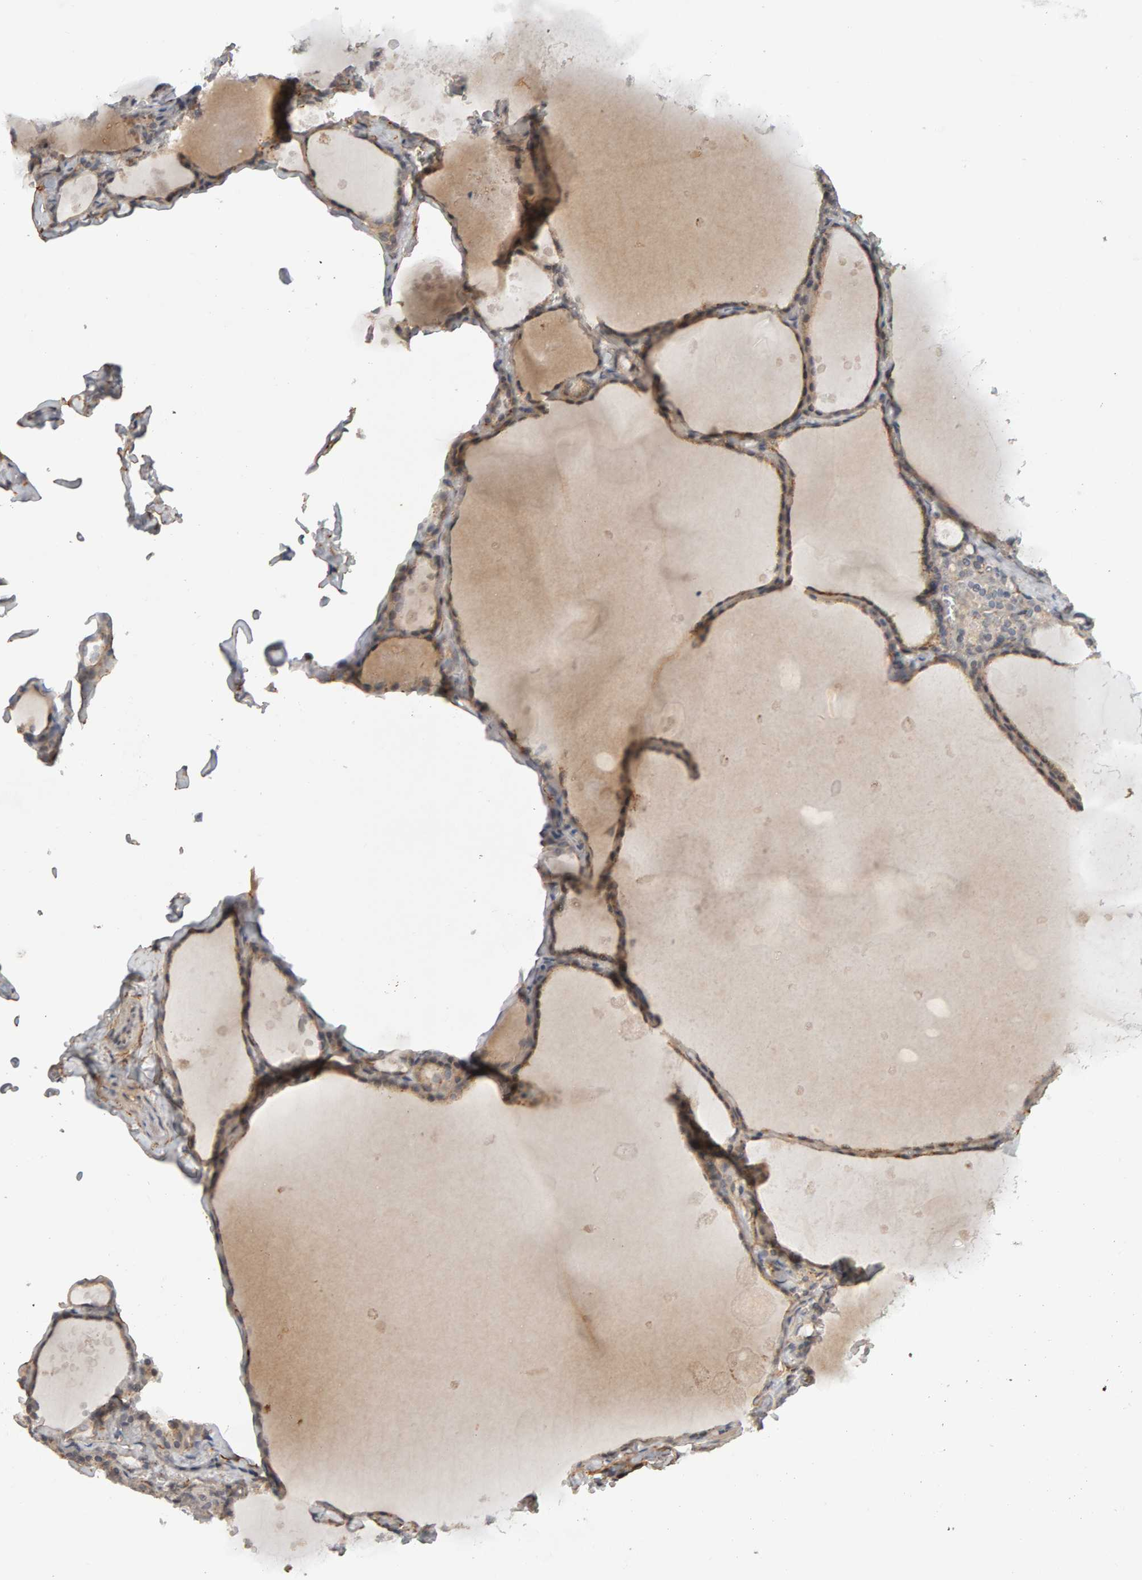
{"staining": {"intensity": "moderate", "quantity": ">75%", "location": "cytoplasmic/membranous"}, "tissue": "thyroid gland", "cell_type": "Glandular cells", "image_type": "normal", "snomed": [{"axis": "morphology", "description": "Normal tissue, NOS"}, {"axis": "topography", "description": "Thyroid gland"}], "caption": "Immunohistochemical staining of normal thyroid gland reveals moderate cytoplasmic/membranous protein staining in approximately >75% of glandular cells.", "gene": "CDCA5", "patient": {"sex": "male", "age": 56}}